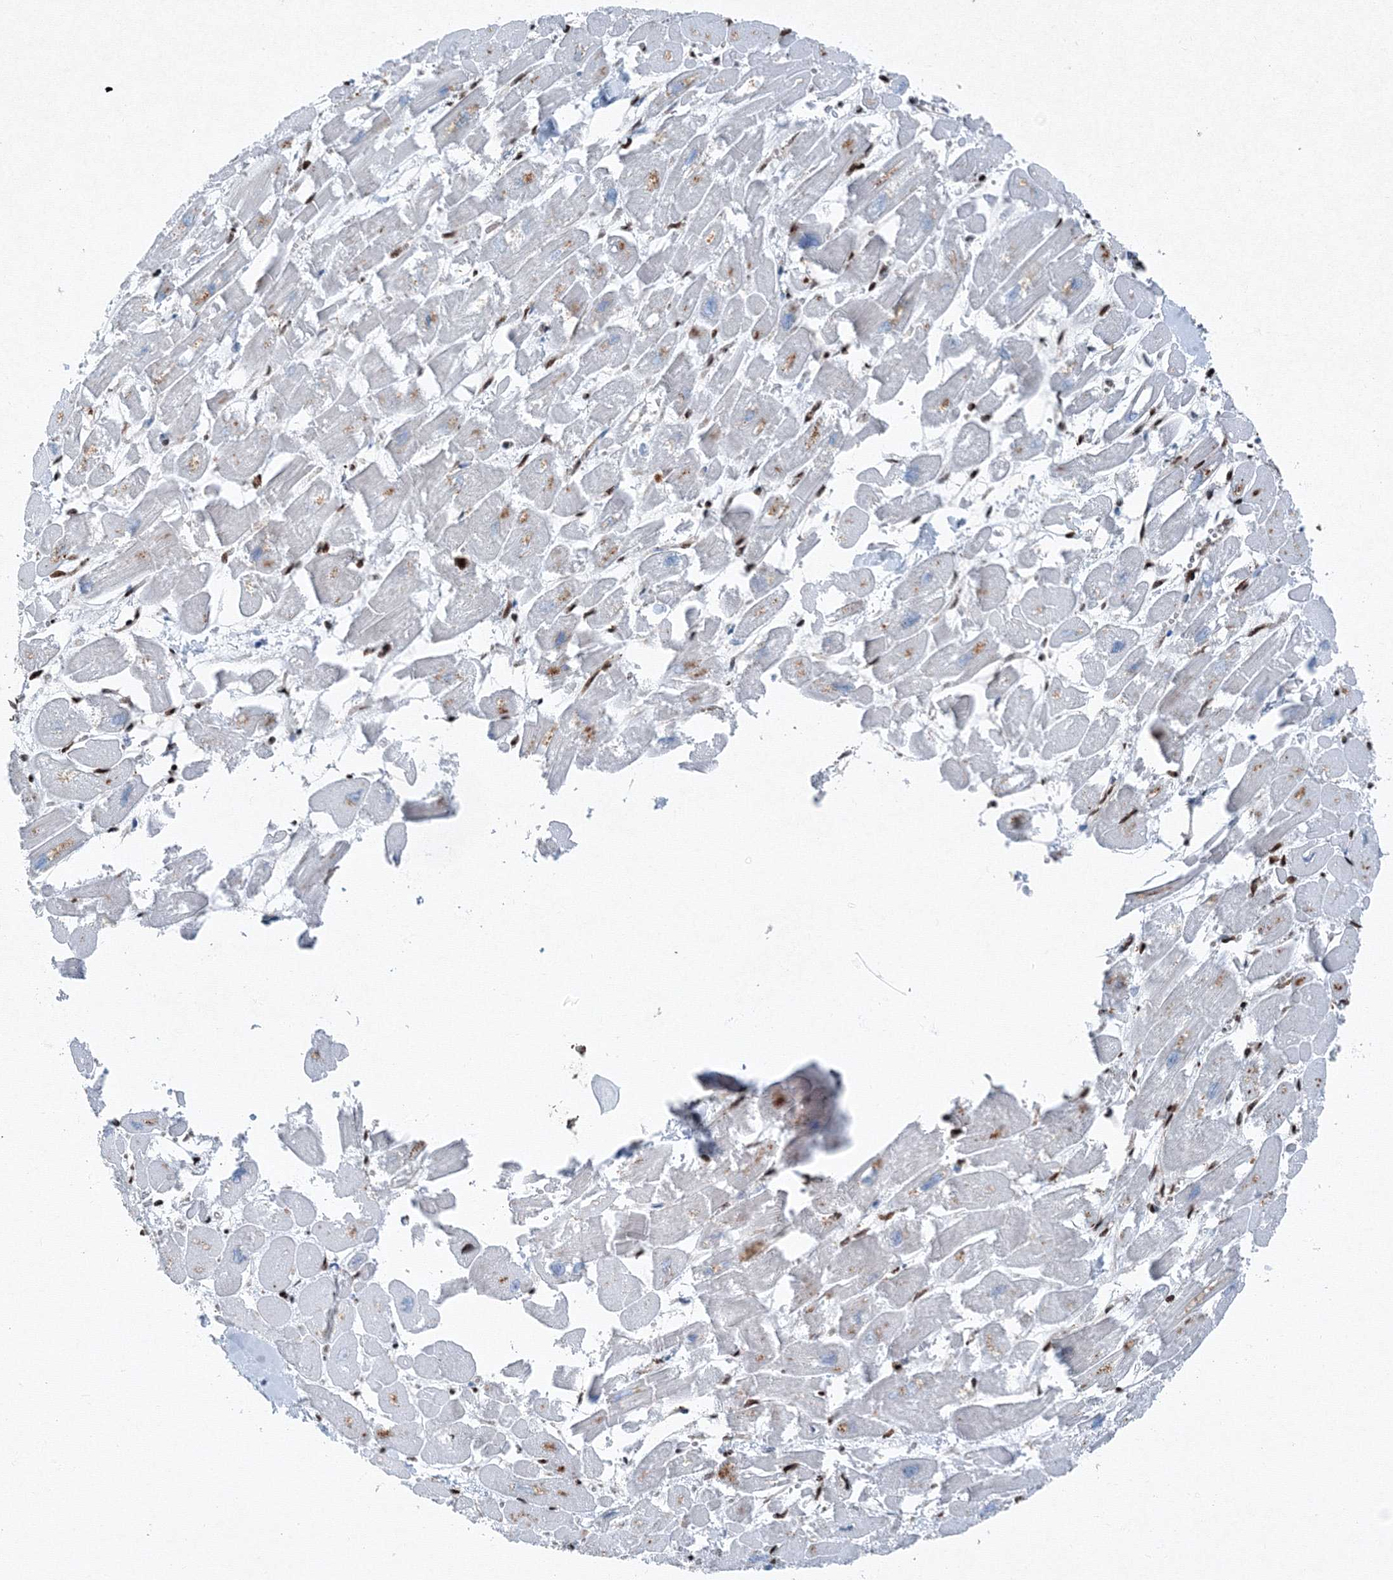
{"staining": {"intensity": "strong", "quantity": "25%-75%", "location": "nuclear"}, "tissue": "heart muscle", "cell_type": "Cardiomyocytes", "image_type": "normal", "snomed": [{"axis": "morphology", "description": "Normal tissue, NOS"}, {"axis": "topography", "description": "Heart"}], "caption": "Normal heart muscle displays strong nuclear positivity in approximately 25%-75% of cardiomyocytes (Brightfield microscopy of DAB IHC at high magnification)..", "gene": "SNRPC", "patient": {"sex": "male", "age": 54}}